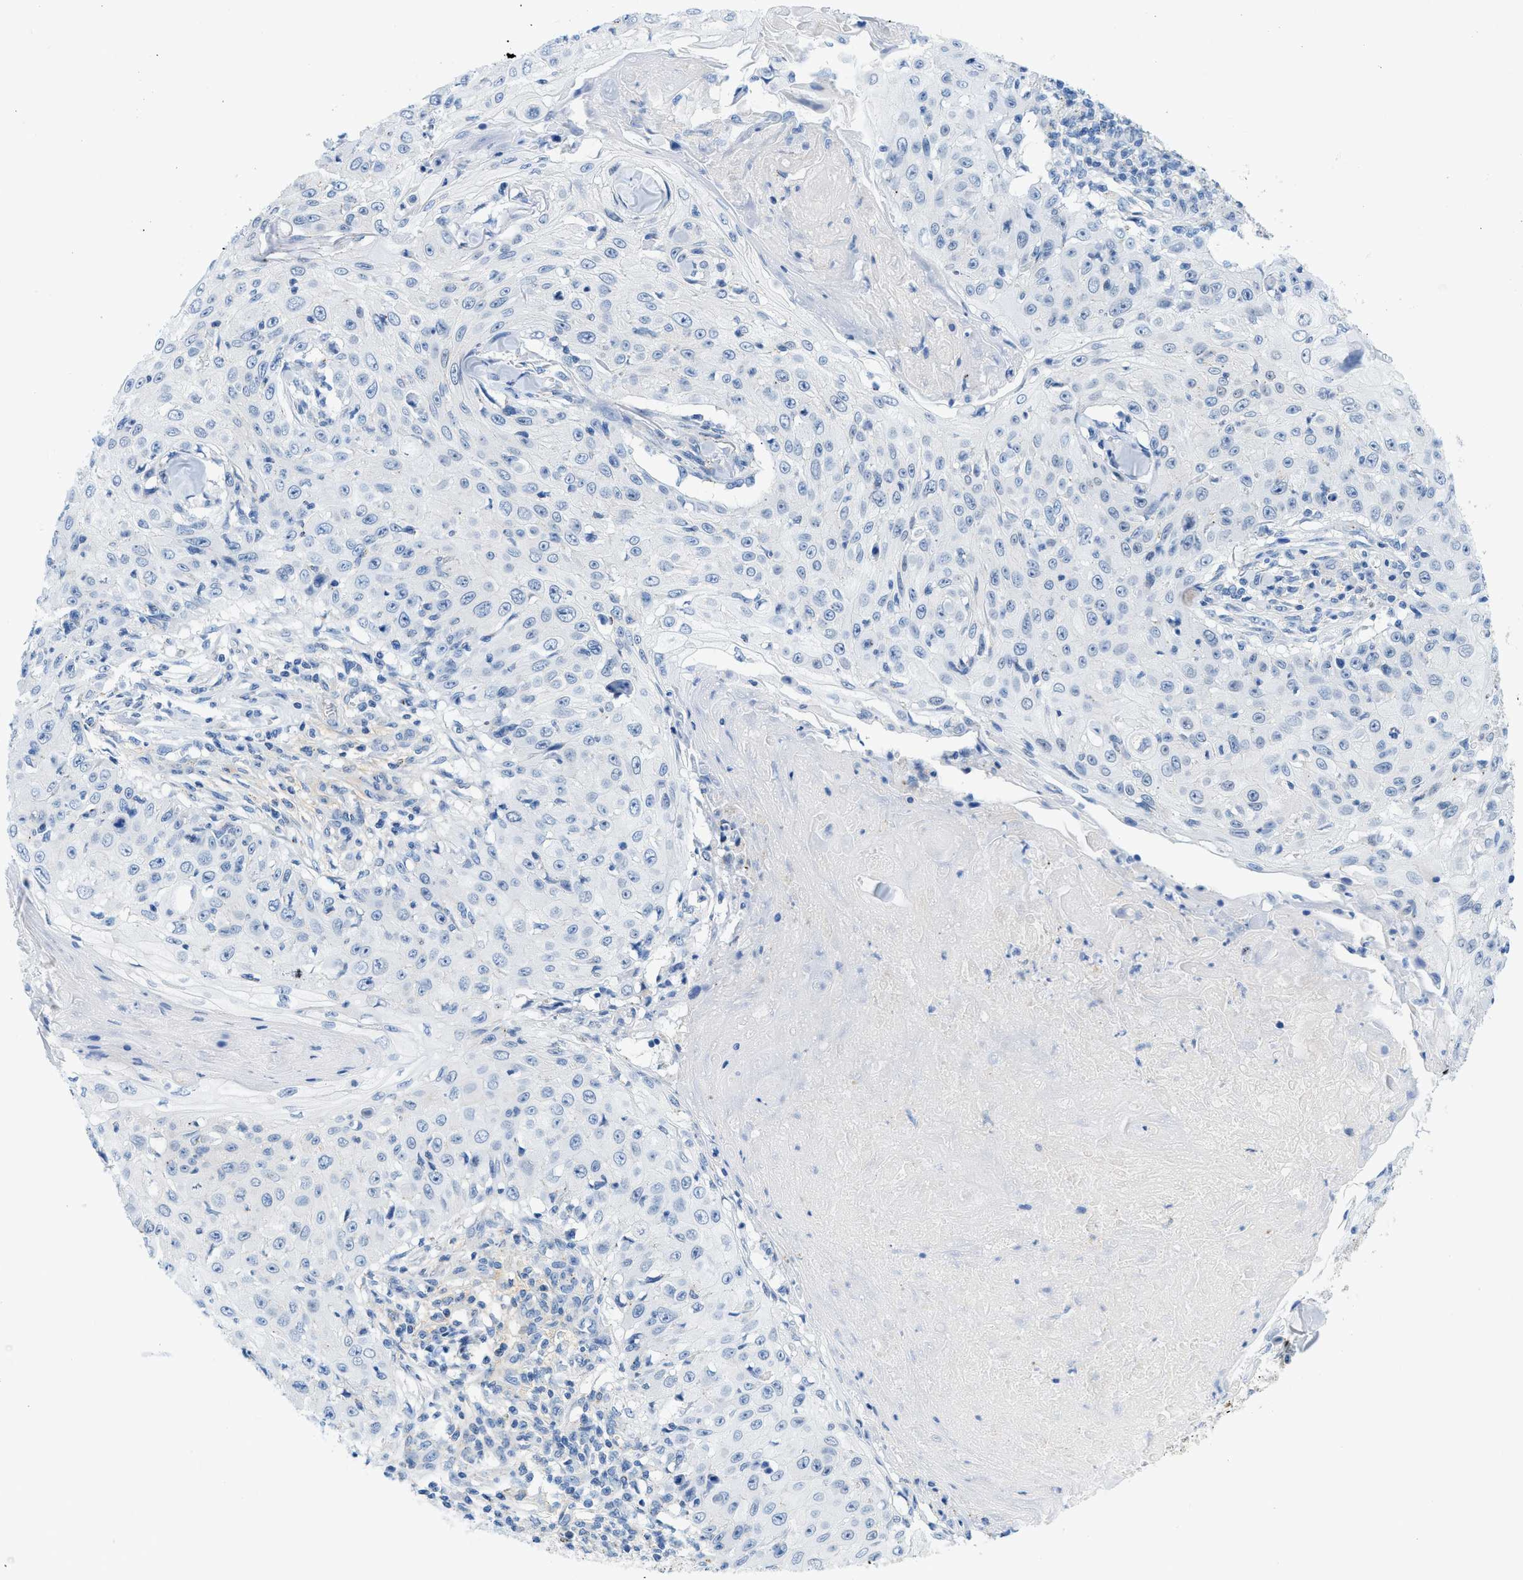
{"staining": {"intensity": "negative", "quantity": "none", "location": "none"}, "tissue": "skin cancer", "cell_type": "Tumor cells", "image_type": "cancer", "snomed": [{"axis": "morphology", "description": "Squamous cell carcinoma, NOS"}, {"axis": "topography", "description": "Skin"}], "caption": "Tumor cells show no significant expression in squamous cell carcinoma (skin).", "gene": "FDCSP", "patient": {"sex": "male", "age": 86}}